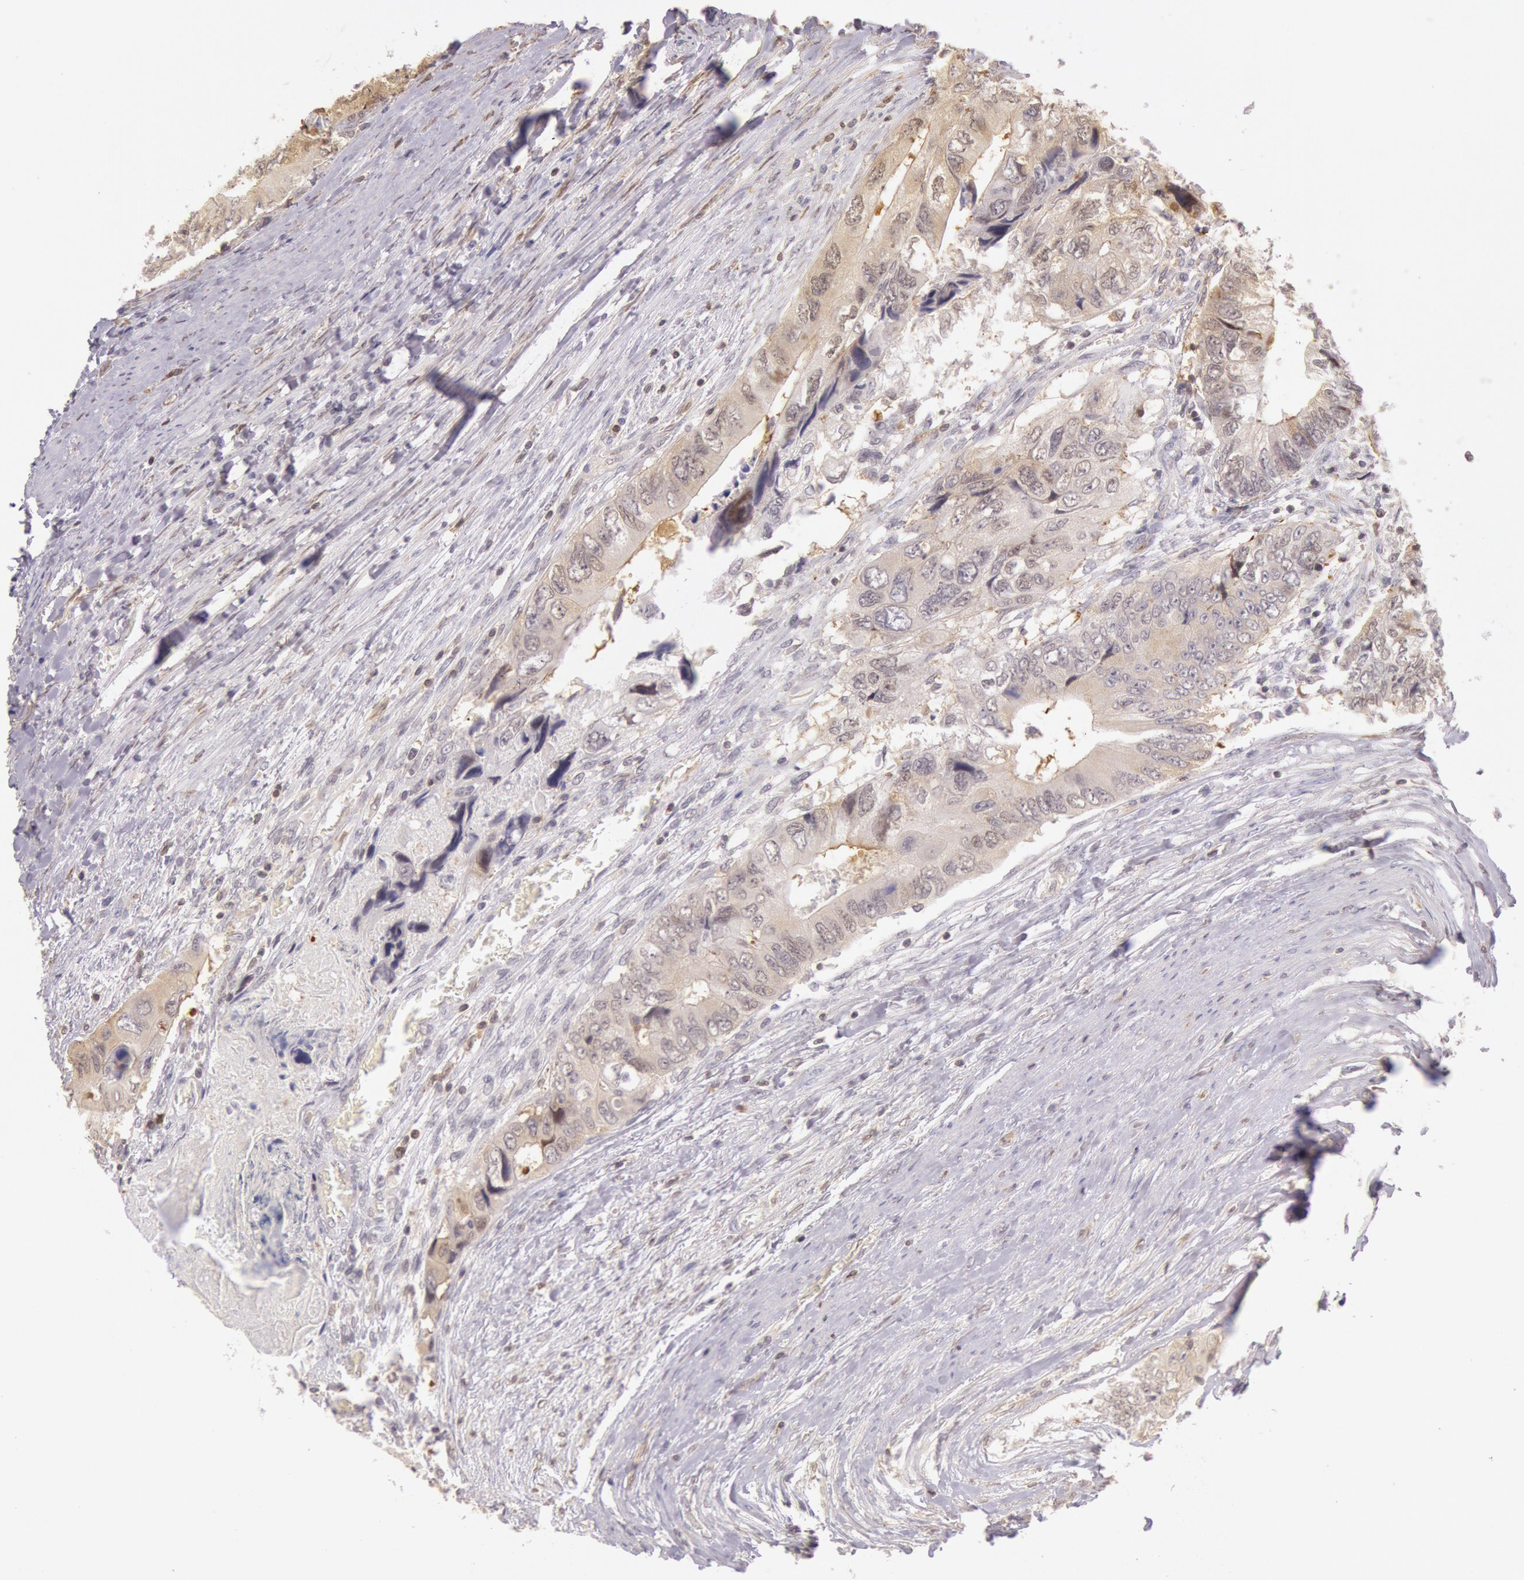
{"staining": {"intensity": "moderate", "quantity": "<25%", "location": "cytoplasmic/membranous"}, "tissue": "colorectal cancer", "cell_type": "Tumor cells", "image_type": "cancer", "snomed": [{"axis": "morphology", "description": "Adenocarcinoma, NOS"}, {"axis": "topography", "description": "Rectum"}], "caption": "A low amount of moderate cytoplasmic/membranous staining is seen in approximately <25% of tumor cells in colorectal cancer (adenocarcinoma) tissue.", "gene": "HIF1A", "patient": {"sex": "female", "age": 82}}